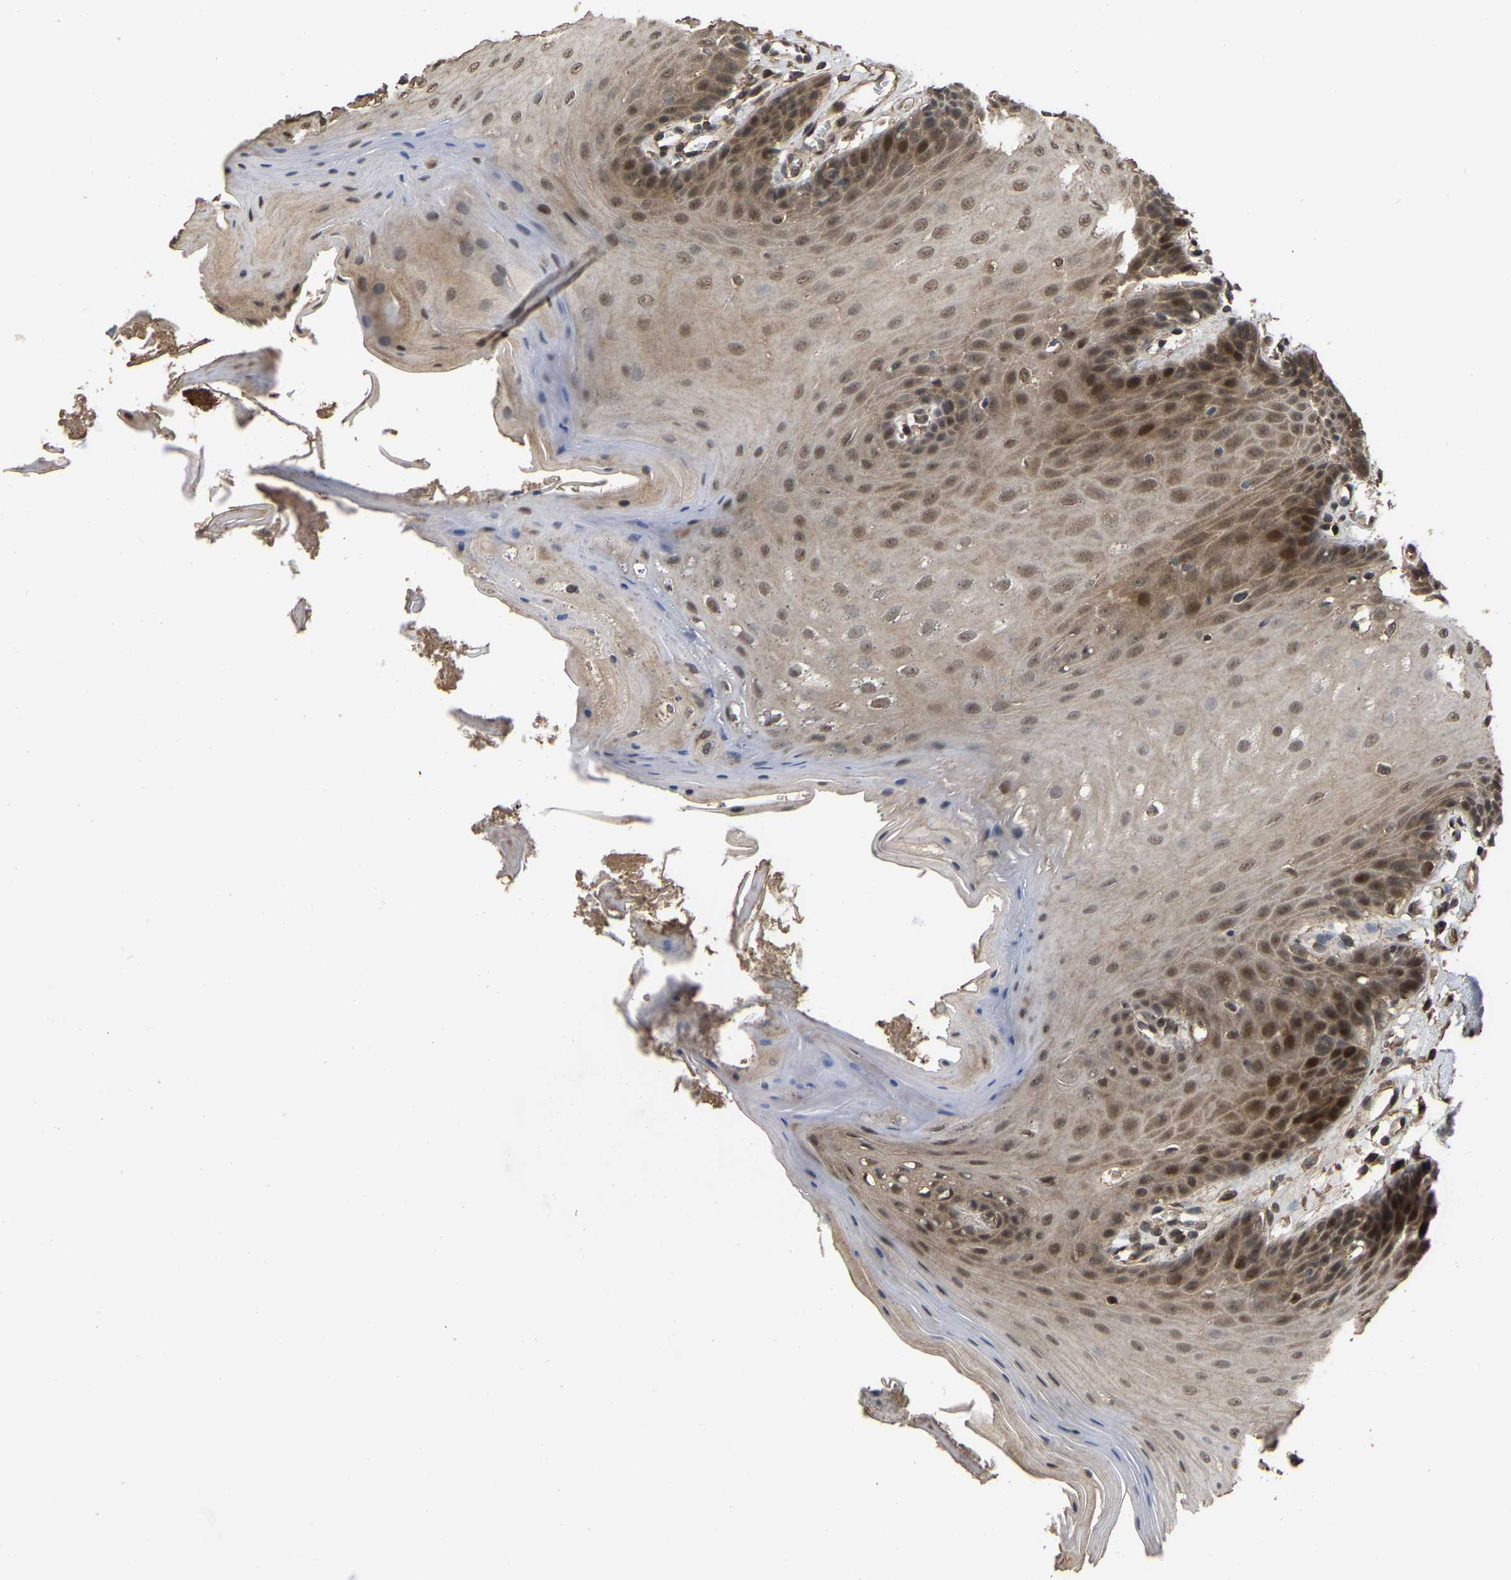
{"staining": {"intensity": "moderate", "quantity": ">75%", "location": "cytoplasmic/membranous,nuclear"}, "tissue": "oral mucosa", "cell_type": "Squamous epithelial cells", "image_type": "normal", "snomed": [{"axis": "morphology", "description": "Normal tissue, NOS"}, {"axis": "morphology", "description": "Squamous cell carcinoma, NOS"}, {"axis": "topography", "description": "Oral tissue"}, {"axis": "topography", "description": "Head-Neck"}], "caption": "Immunohistochemical staining of benign human oral mucosa shows moderate cytoplasmic/membranous,nuclear protein expression in approximately >75% of squamous epithelial cells. Using DAB (3,3'-diaminobenzidine) (brown) and hematoxylin (blue) stains, captured at high magnification using brightfield microscopy.", "gene": "ARHGAP23", "patient": {"sex": "male", "age": 71}}